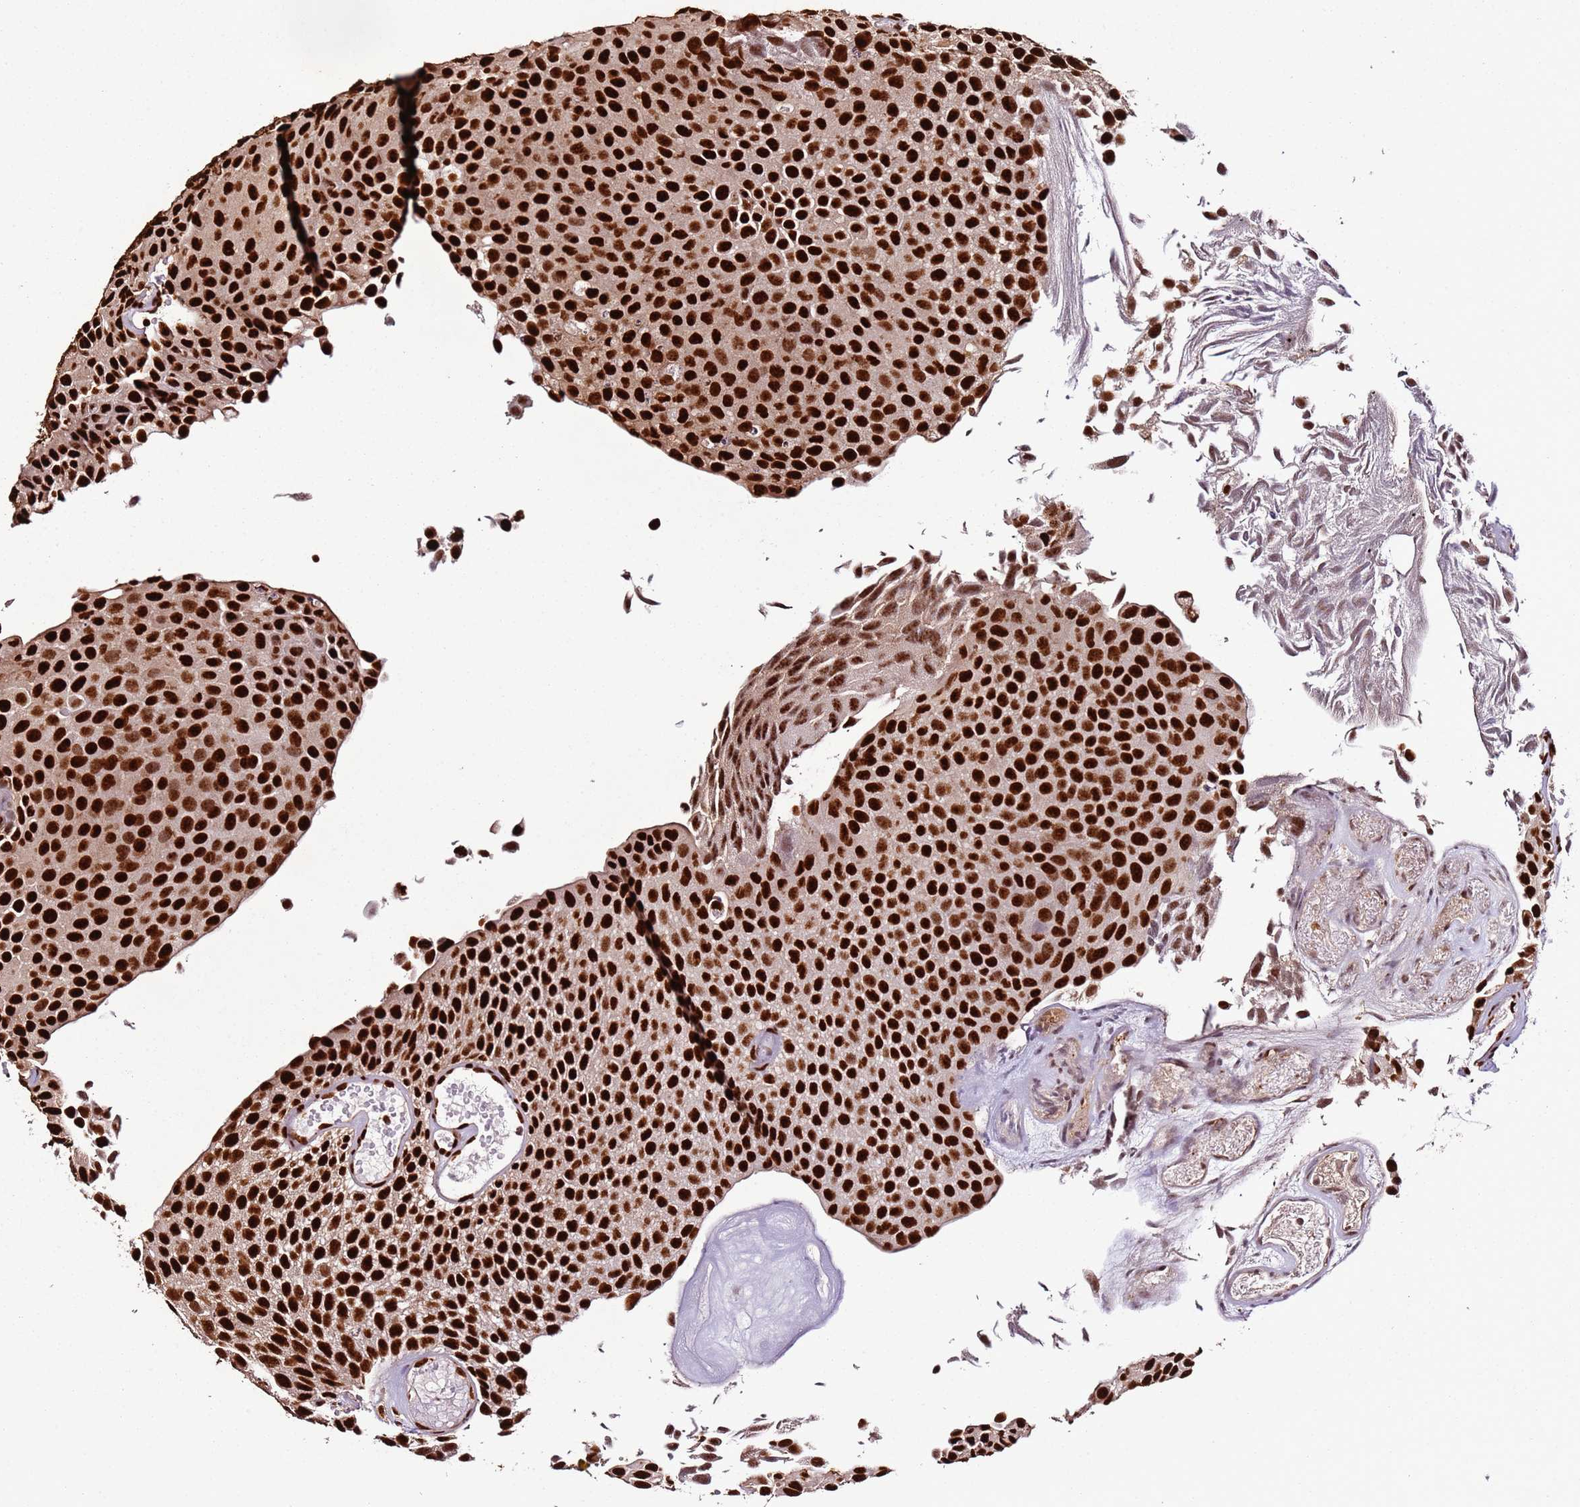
{"staining": {"intensity": "strong", "quantity": ">75%", "location": "nuclear"}, "tissue": "urothelial cancer", "cell_type": "Tumor cells", "image_type": "cancer", "snomed": [{"axis": "morphology", "description": "Urothelial carcinoma, Low grade"}, {"axis": "topography", "description": "Urinary bladder"}], "caption": "The micrograph displays a brown stain indicating the presence of a protein in the nuclear of tumor cells in urothelial carcinoma (low-grade).", "gene": "C6orf226", "patient": {"sex": "male", "age": 89}}